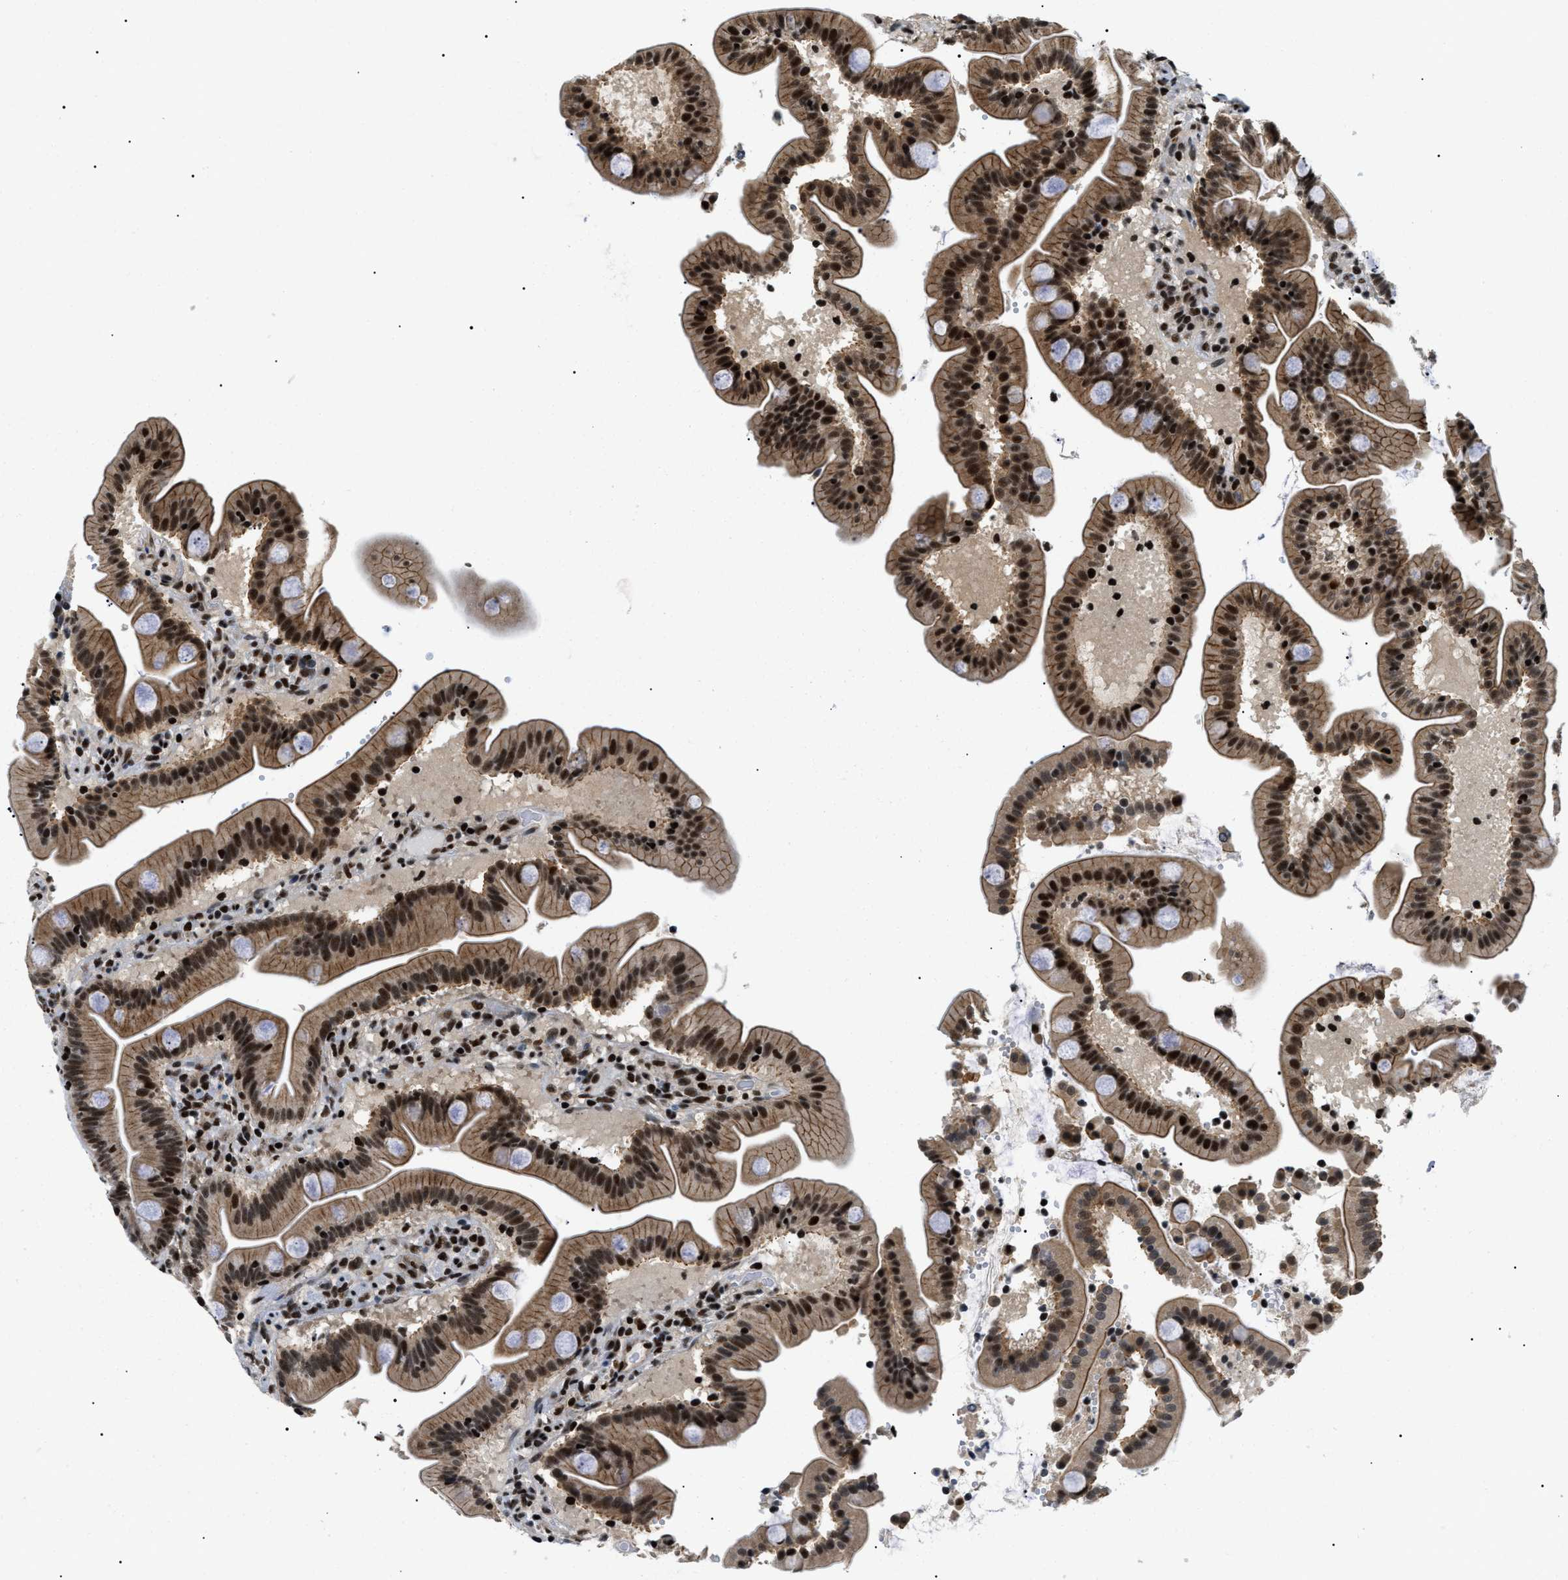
{"staining": {"intensity": "strong", "quantity": "25%-75%", "location": "cytoplasmic/membranous,nuclear"}, "tissue": "duodenum", "cell_type": "Glandular cells", "image_type": "normal", "snomed": [{"axis": "morphology", "description": "Normal tissue, NOS"}, {"axis": "topography", "description": "Duodenum"}], "caption": "Glandular cells reveal strong cytoplasmic/membranous,nuclear positivity in about 25%-75% of cells in normal duodenum. (DAB = brown stain, brightfield microscopy at high magnification).", "gene": "CWC25", "patient": {"sex": "male", "age": 54}}